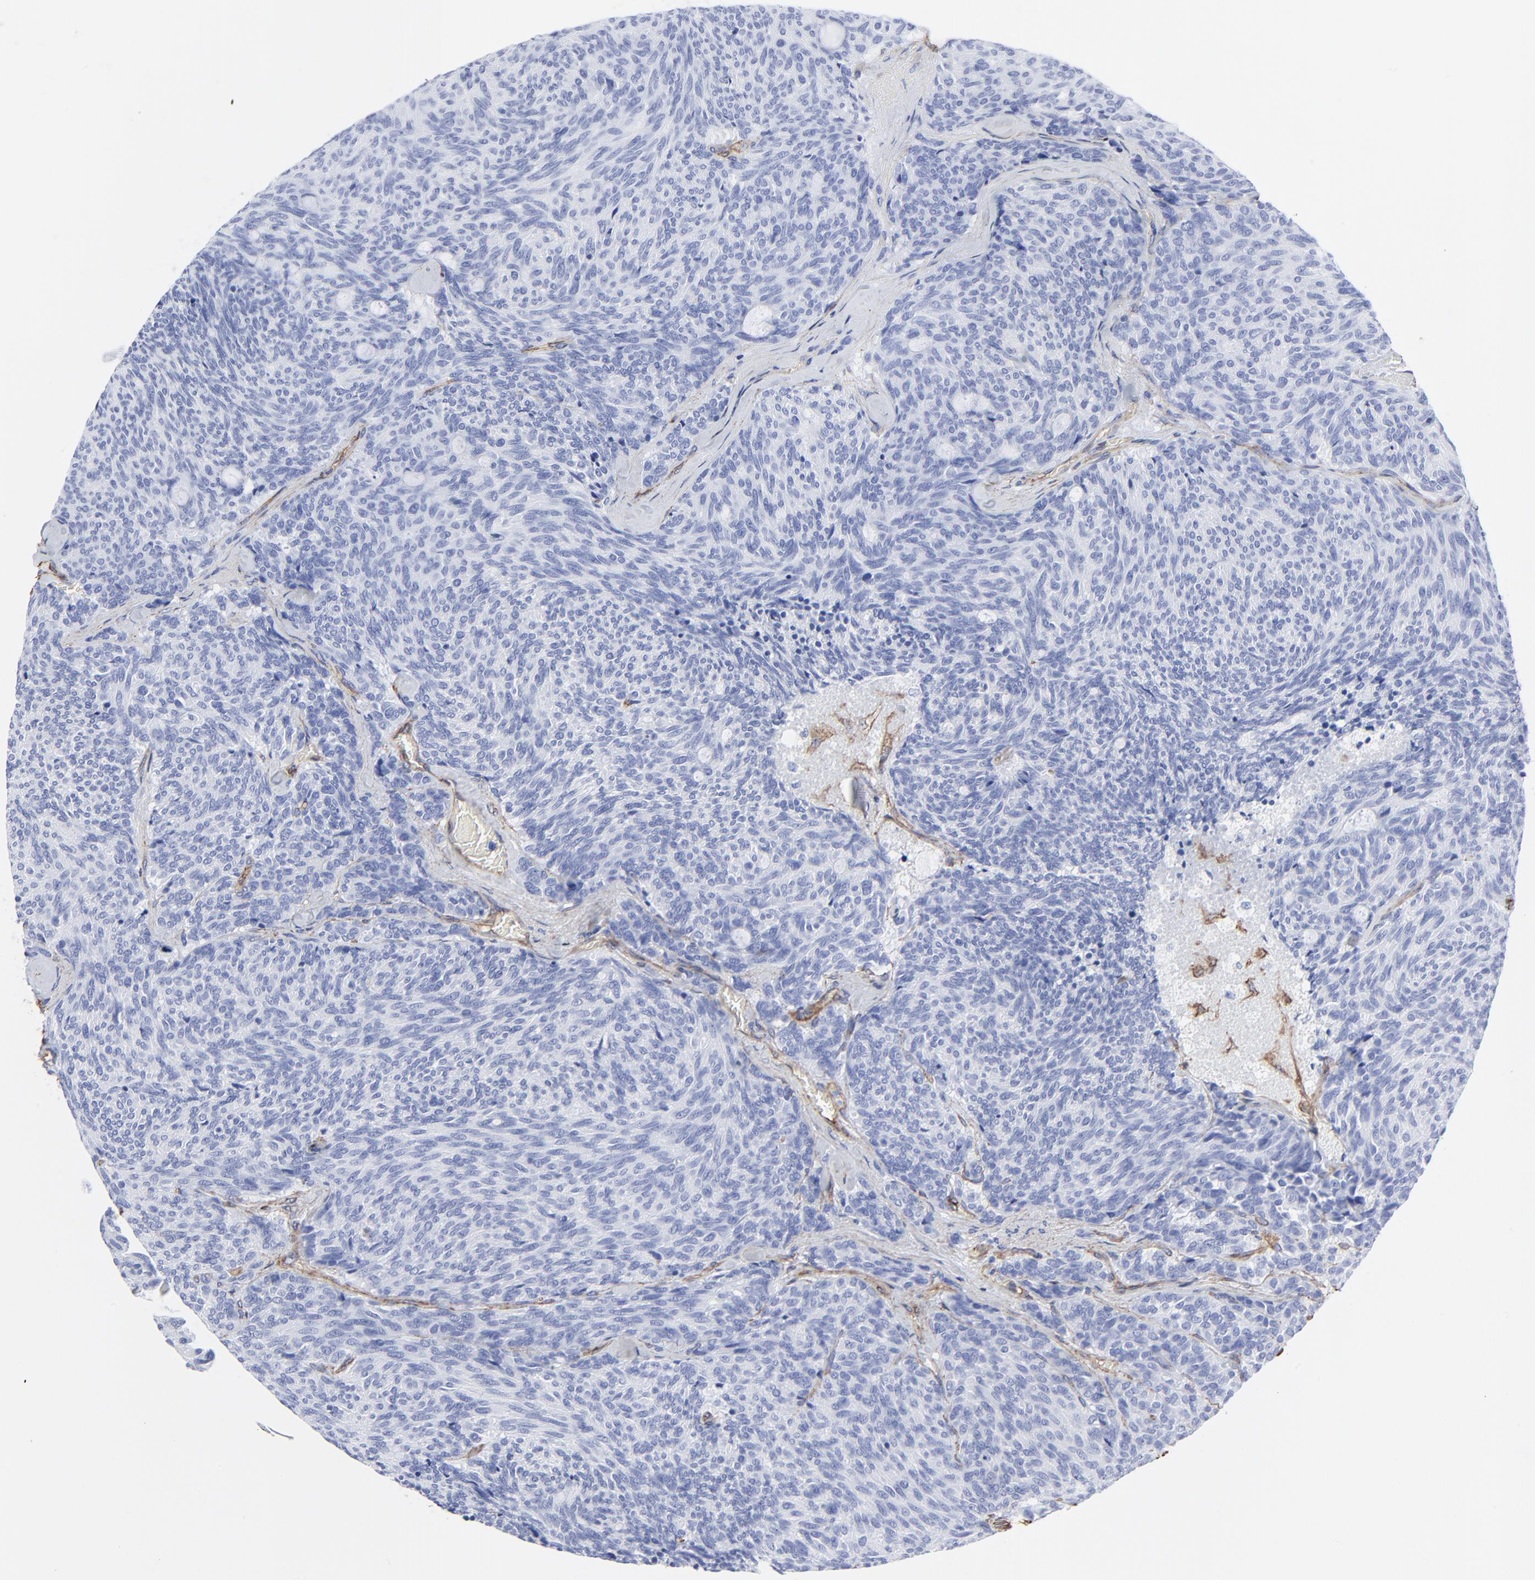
{"staining": {"intensity": "negative", "quantity": "none", "location": "none"}, "tissue": "carcinoid", "cell_type": "Tumor cells", "image_type": "cancer", "snomed": [{"axis": "morphology", "description": "Carcinoid, malignant, NOS"}, {"axis": "topography", "description": "Pancreas"}], "caption": "There is no significant staining in tumor cells of carcinoid (malignant). (Brightfield microscopy of DAB (3,3'-diaminobenzidine) IHC at high magnification).", "gene": "CAV1", "patient": {"sex": "female", "age": 54}}